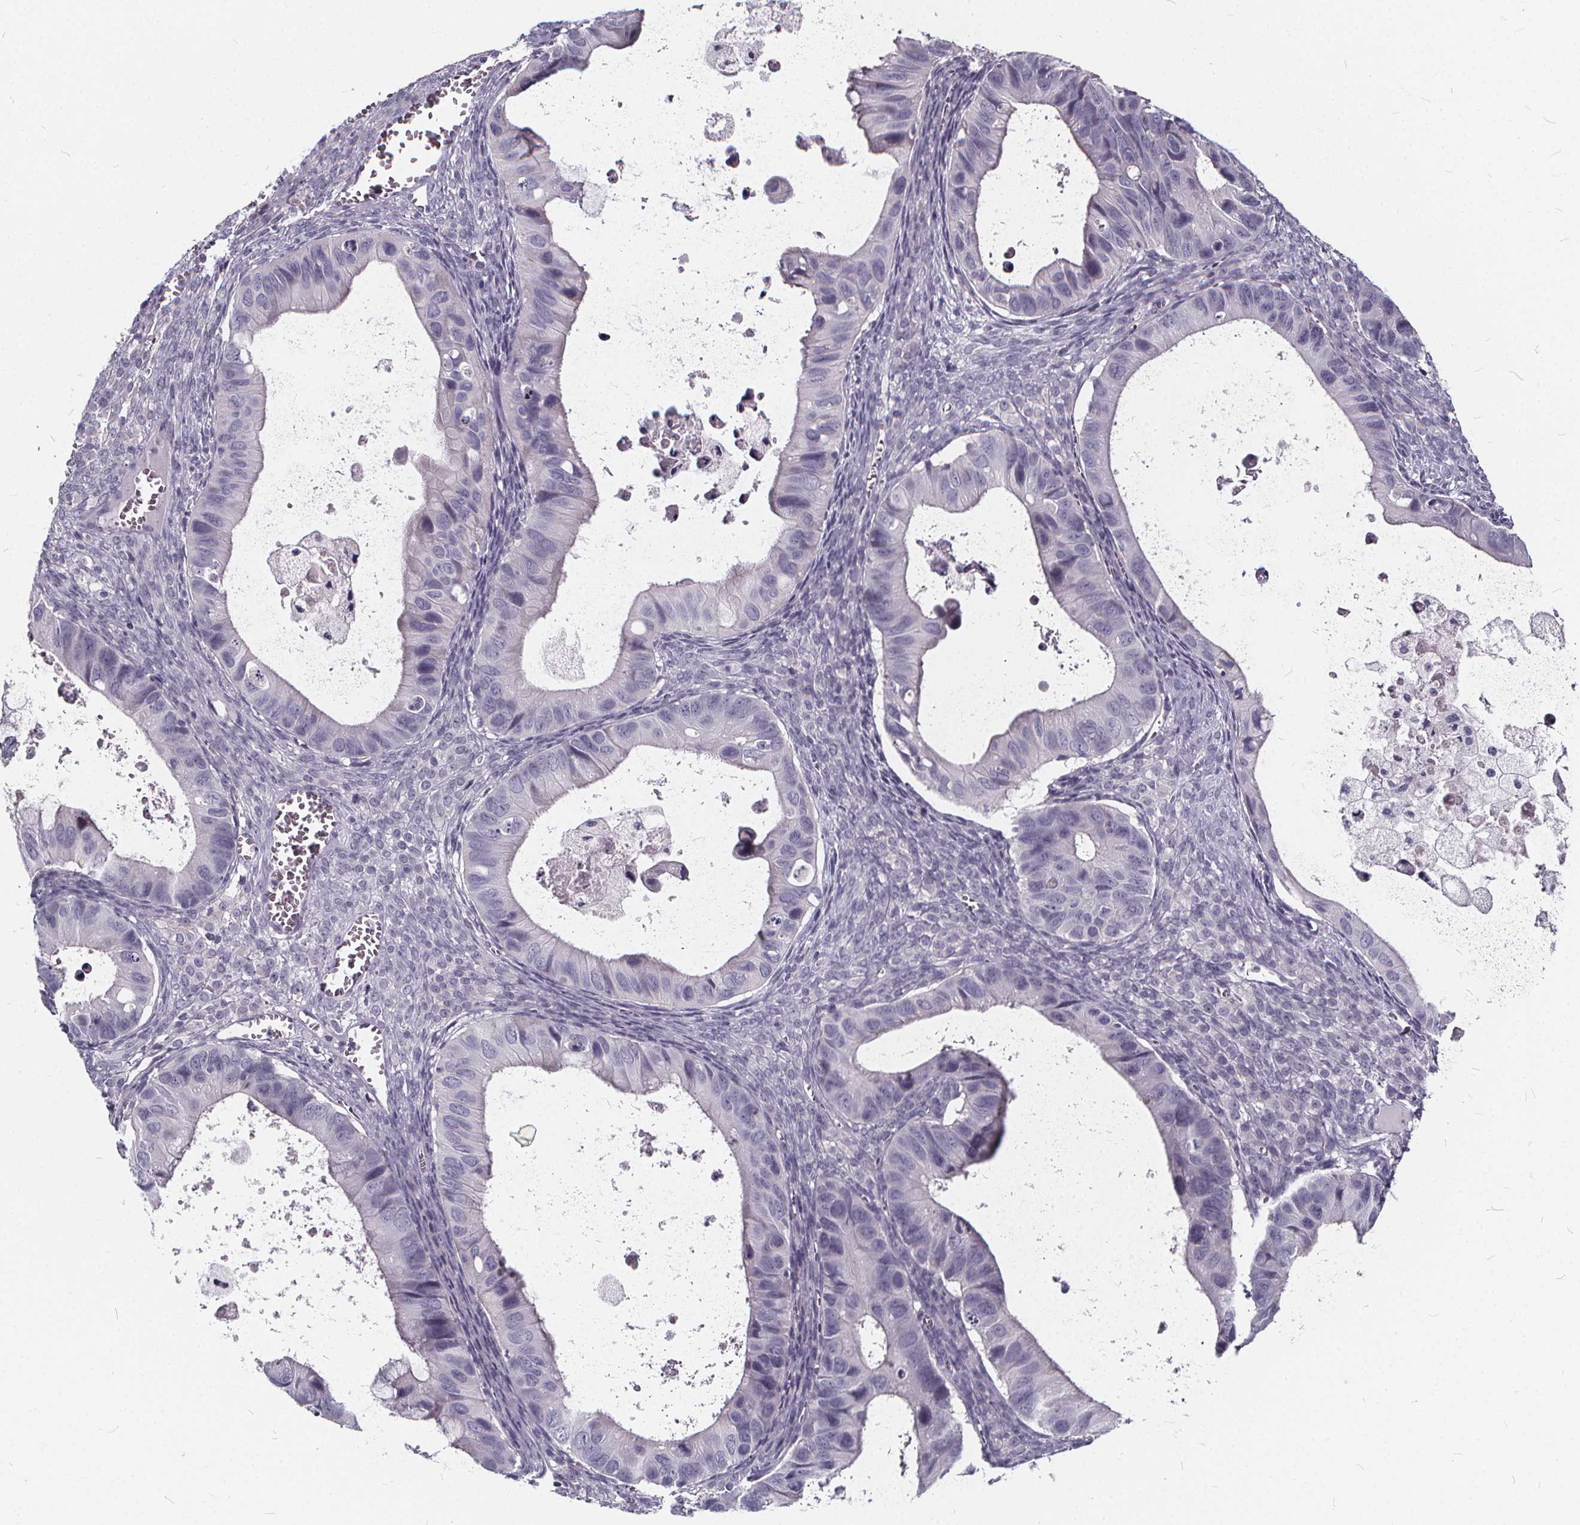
{"staining": {"intensity": "negative", "quantity": "none", "location": "none"}, "tissue": "ovarian cancer", "cell_type": "Tumor cells", "image_type": "cancer", "snomed": [{"axis": "morphology", "description": "Cystadenocarcinoma, mucinous, NOS"}, {"axis": "topography", "description": "Ovary"}], "caption": "This is a micrograph of IHC staining of ovarian cancer, which shows no positivity in tumor cells.", "gene": "SPEF2", "patient": {"sex": "female", "age": 64}}